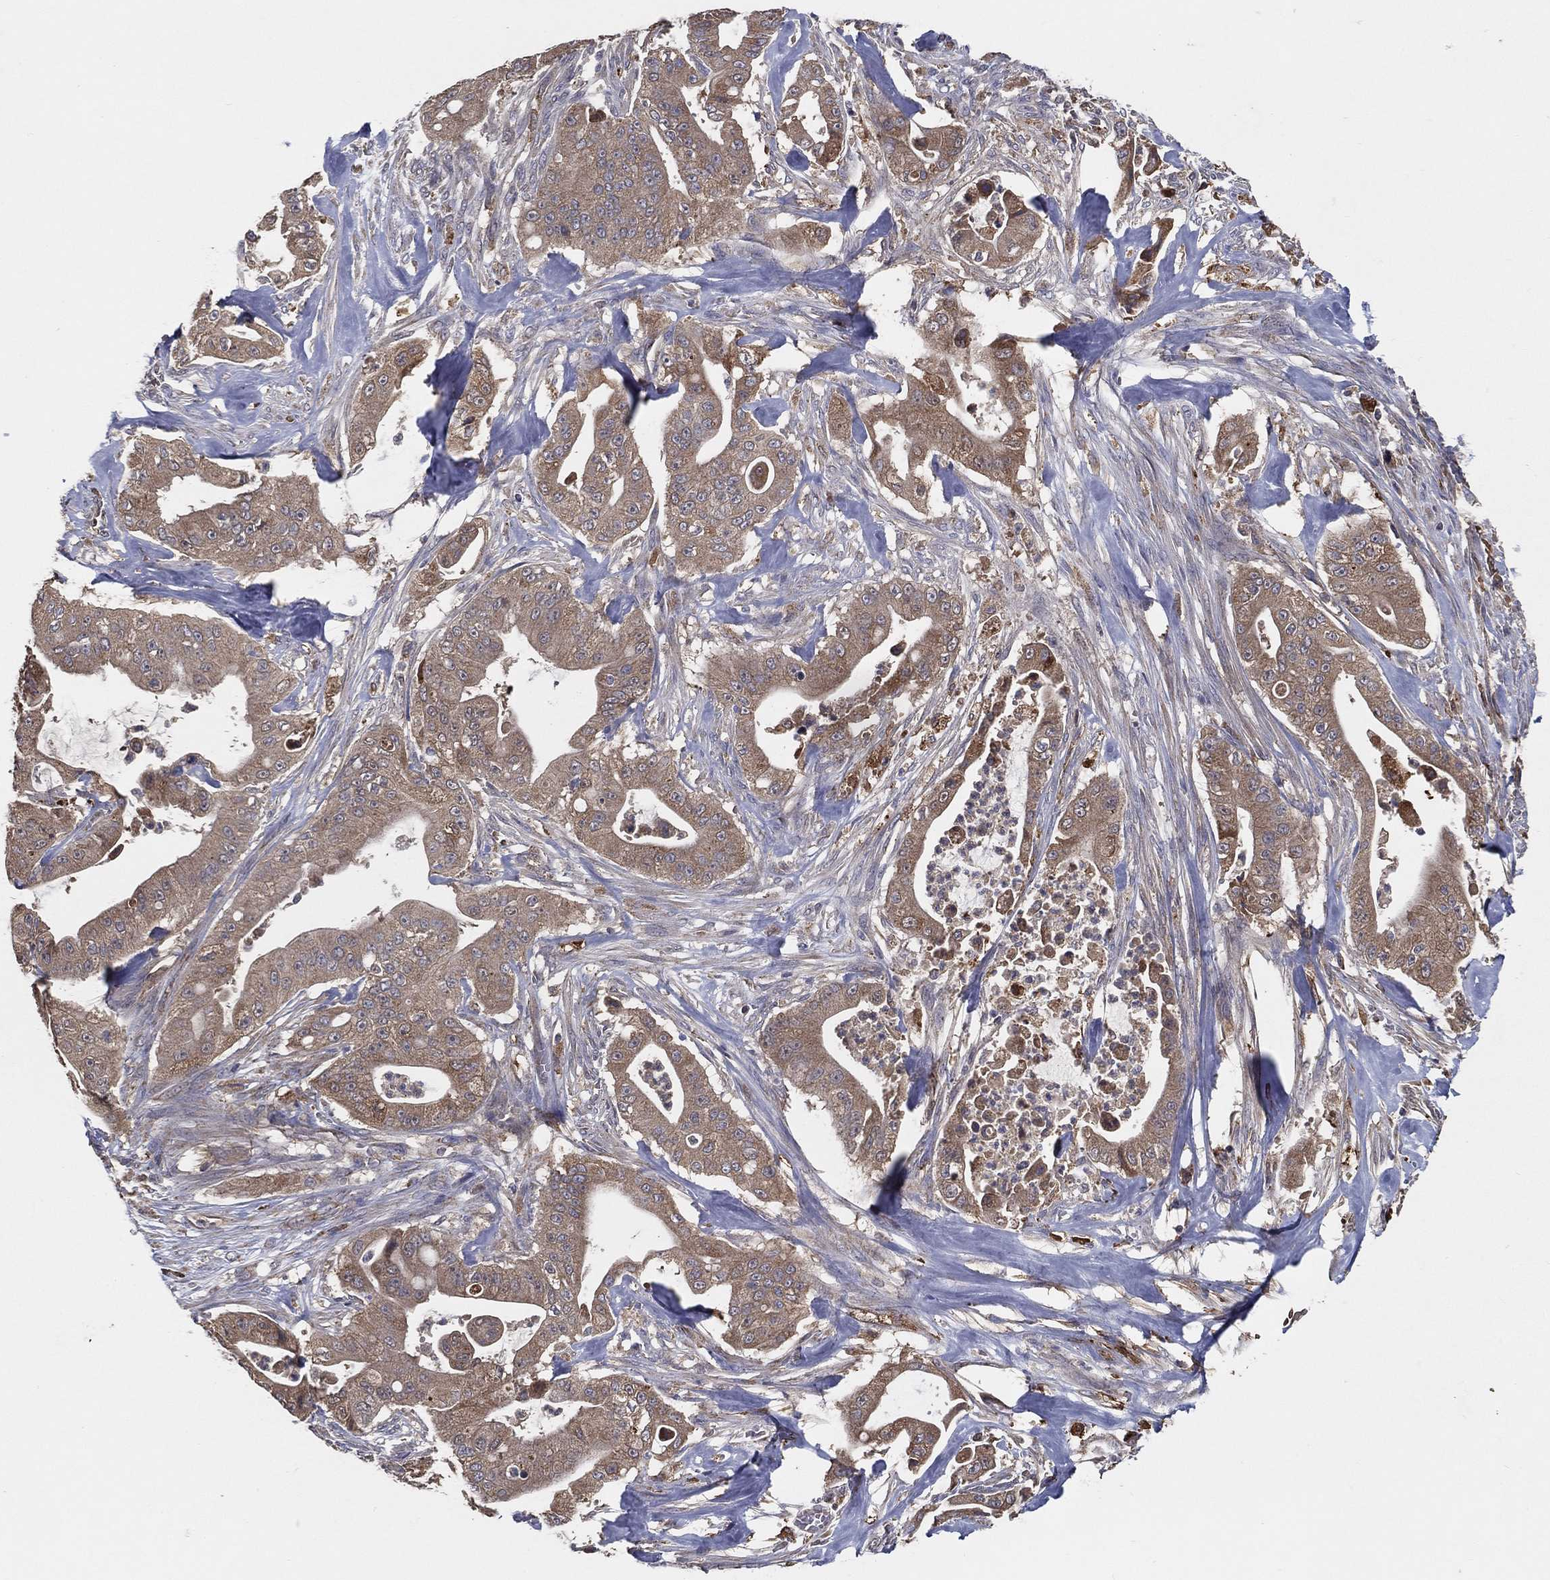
{"staining": {"intensity": "moderate", "quantity": ">75%", "location": "cytoplasmic/membranous"}, "tissue": "pancreatic cancer", "cell_type": "Tumor cells", "image_type": "cancer", "snomed": [{"axis": "morphology", "description": "Normal tissue, NOS"}, {"axis": "morphology", "description": "Inflammation, NOS"}, {"axis": "morphology", "description": "Adenocarcinoma, NOS"}, {"axis": "topography", "description": "Pancreas"}], "caption": "An image of adenocarcinoma (pancreatic) stained for a protein displays moderate cytoplasmic/membranous brown staining in tumor cells.", "gene": "MT-ND1", "patient": {"sex": "male", "age": 57}}